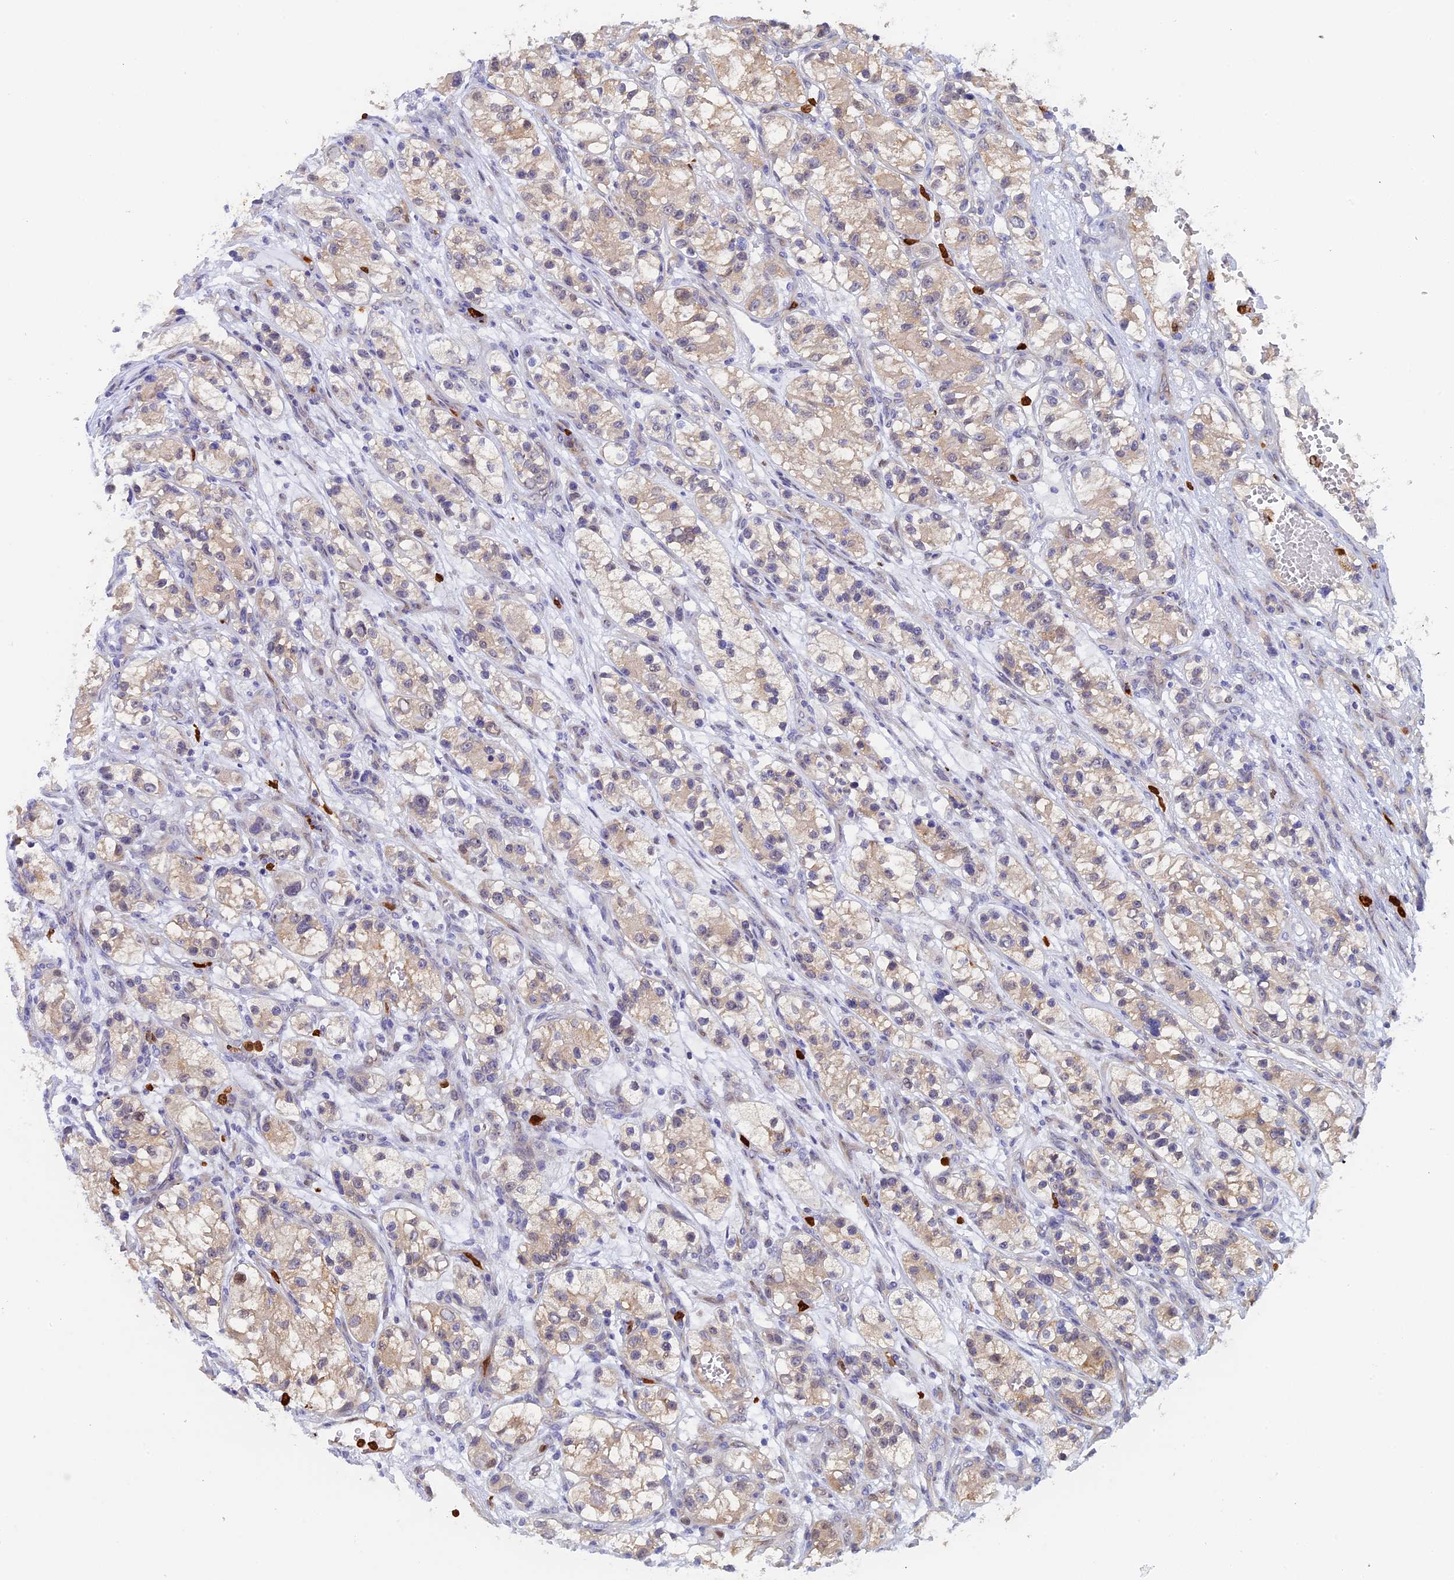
{"staining": {"intensity": "weak", "quantity": "25%-75%", "location": "cytoplasmic/membranous"}, "tissue": "renal cancer", "cell_type": "Tumor cells", "image_type": "cancer", "snomed": [{"axis": "morphology", "description": "Adenocarcinoma, NOS"}, {"axis": "topography", "description": "Kidney"}], "caption": "Protein staining reveals weak cytoplasmic/membranous expression in approximately 25%-75% of tumor cells in renal adenocarcinoma.", "gene": "SLC26A1", "patient": {"sex": "female", "age": 57}}